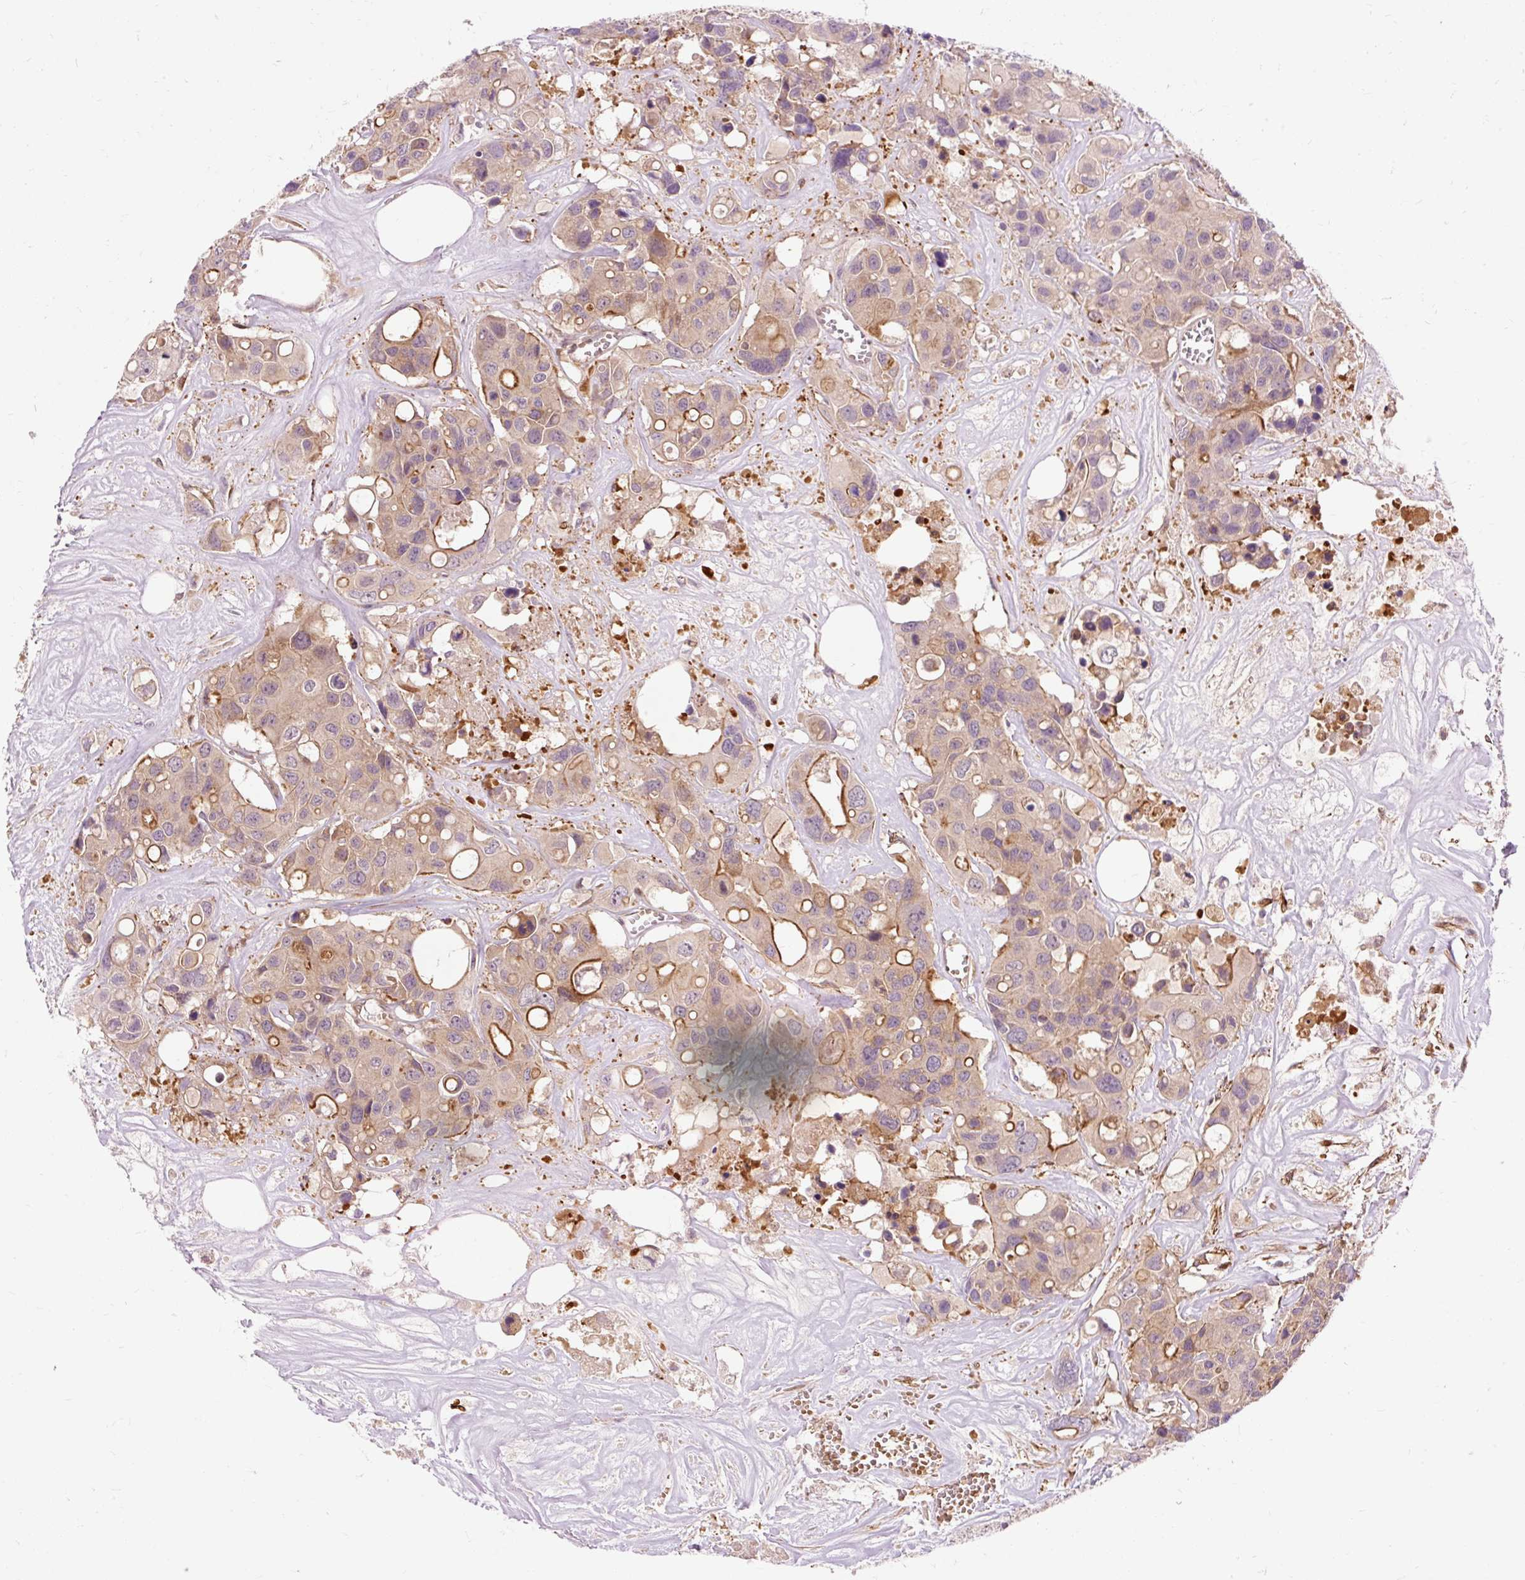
{"staining": {"intensity": "strong", "quantity": "<25%", "location": "cytoplasmic/membranous"}, "tissue": "colorectal cancer", "cell_type": "Tumor cells", "image_type": "cancer", "snomed": [{"axis": "morphology", "description": "Adenocarcinoma, NOS"}, {"axis": "topography", "description": "Colon"}], "caption": "Brown immunohistochemical staining in colorectal adenocarcinoma exhibits strong cytoplasmic/membranous positivity in about <25% of tumor cells.", "gene": "RIPOR3", "patient": {"sex": "male", "age": 77}}